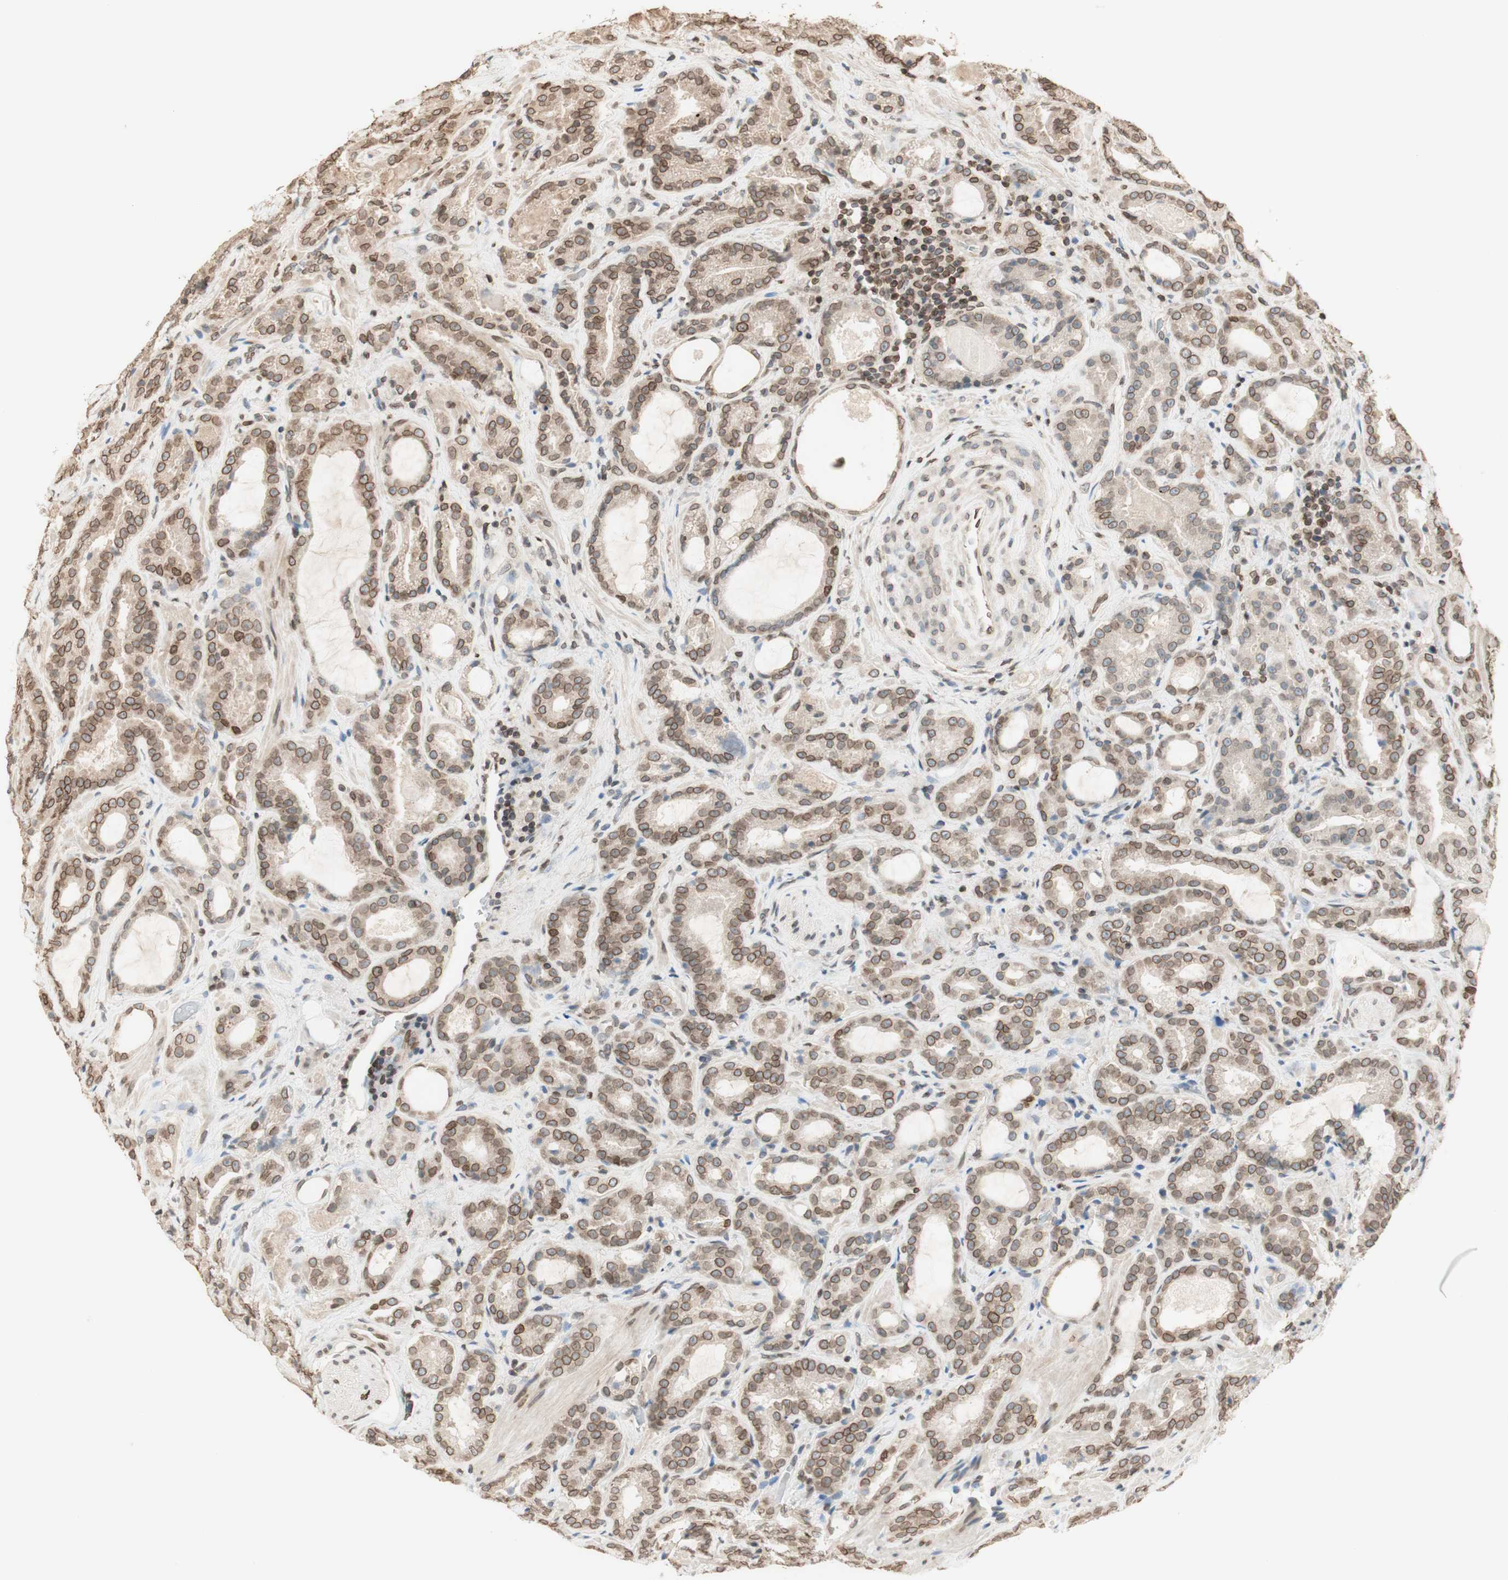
{"staining": {"intensity": "moderate", "quantity": ">75%", "location": "cytoplasmic/membranous,nuclear"}, "tissue": "prostate cancer", "cell_type": "Tumor cells", "image_type": "cancer", "snomed": [{"axis": "morphology", "description": "Adenocarcinoma, Low grade"}, {"axis": "topography", "description": "Prostate"}], "caption": "Protein staining exhibits moderate cytoplasmic/membranous and nuclear staining in approximately >75% of tumor cells in prostate adenocarcinoma (low-grade).", "gene": "TMPO", "patient": {"sex": "male", "age": 60}}